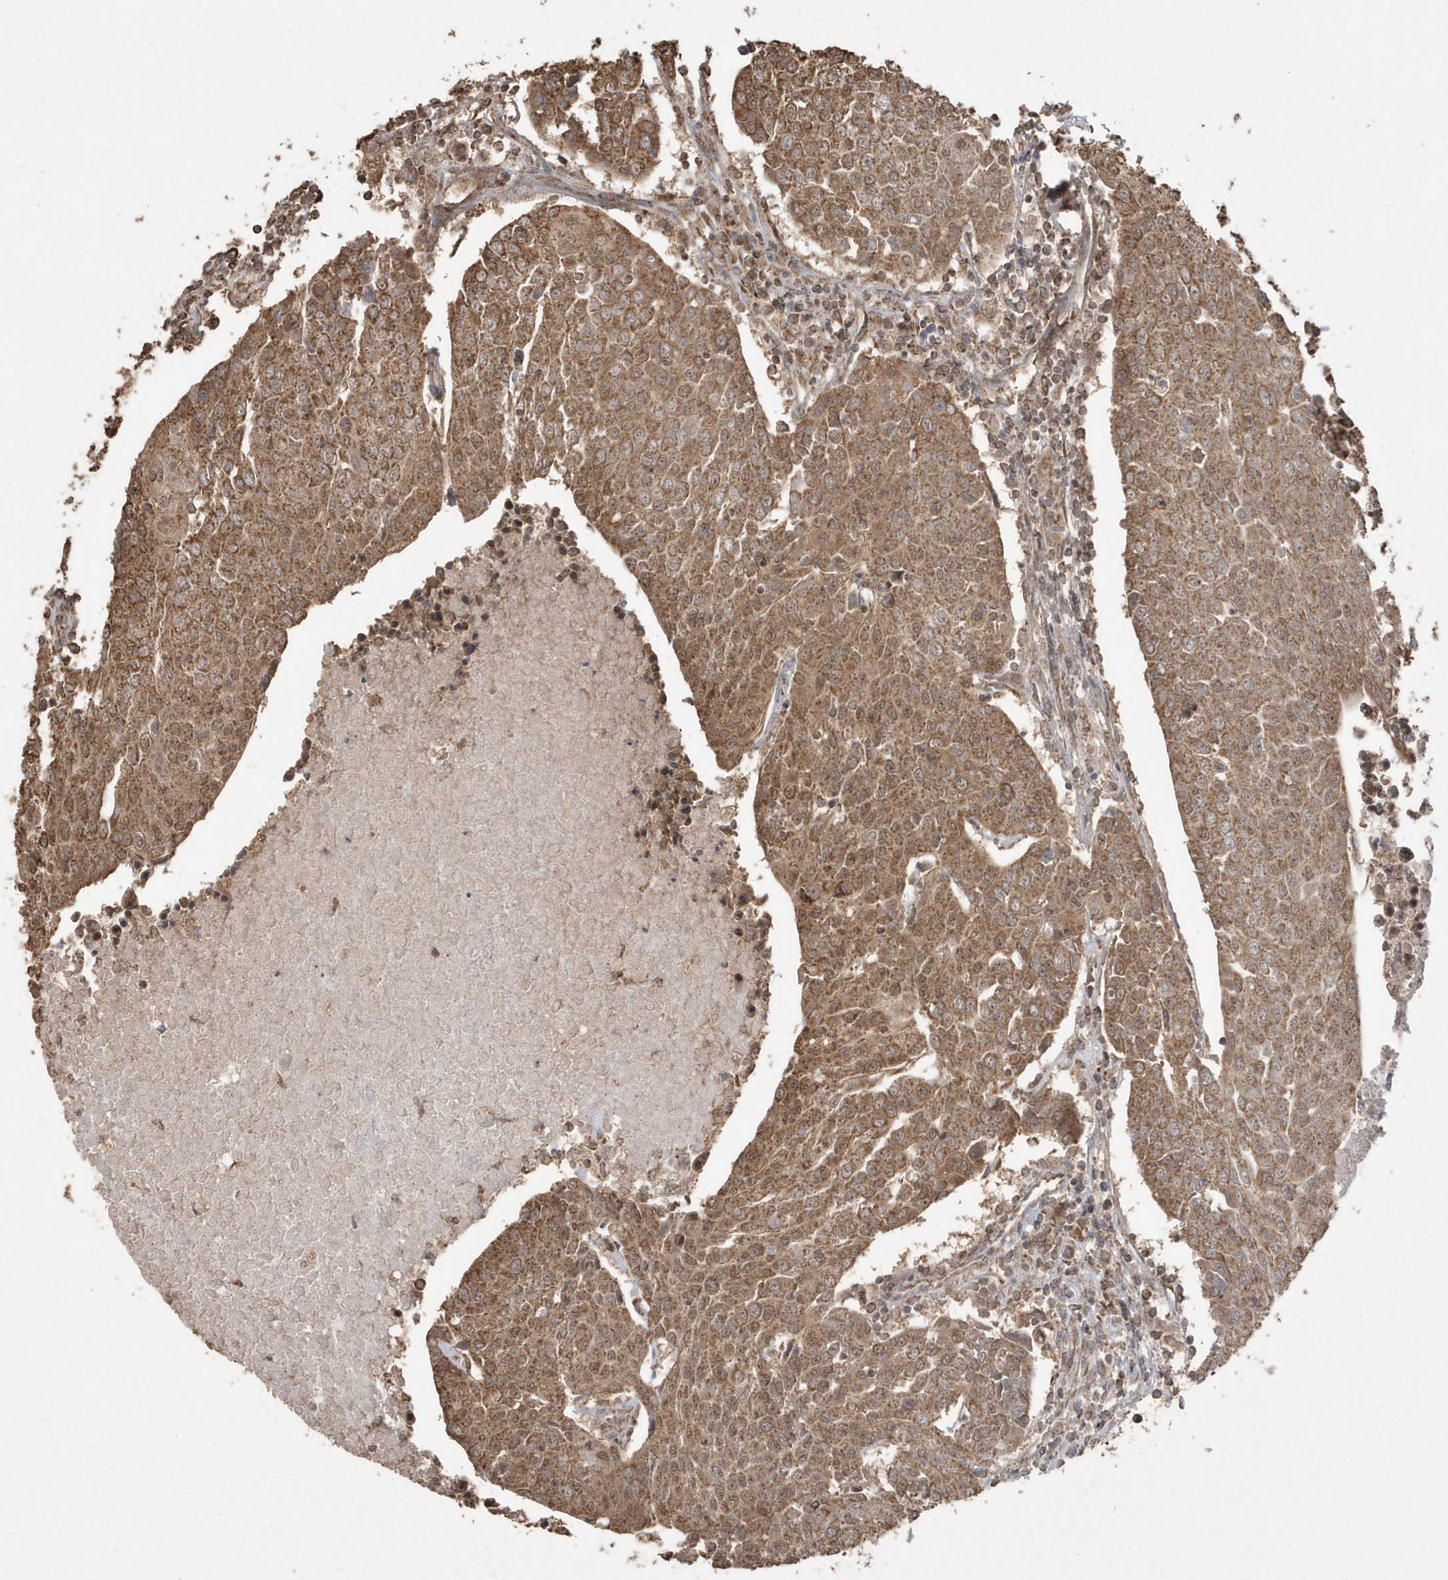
{"staining": {"intensity": "moderate", "quantity": ">75%", "location": "cytoplasmic/membranous"}, "tissue": "urothelial cancer", "cell_type": "Tumor cells", "image_type": "cancer", "snomed": [{"axis": "morphology", "description": "Urothelial carcinoma, High grade"}, {"axis": "topography", "description": "Urinary bladder"}], "caption": "Human high-grade urothelial carcinoma stained for a protein (brown) demonstrates moderate cytoplasmic/membranous positive staining in about >75% of tumor cells.", "gene": "PAXBP1", "patient": {"sex": "female", "age": 85}}